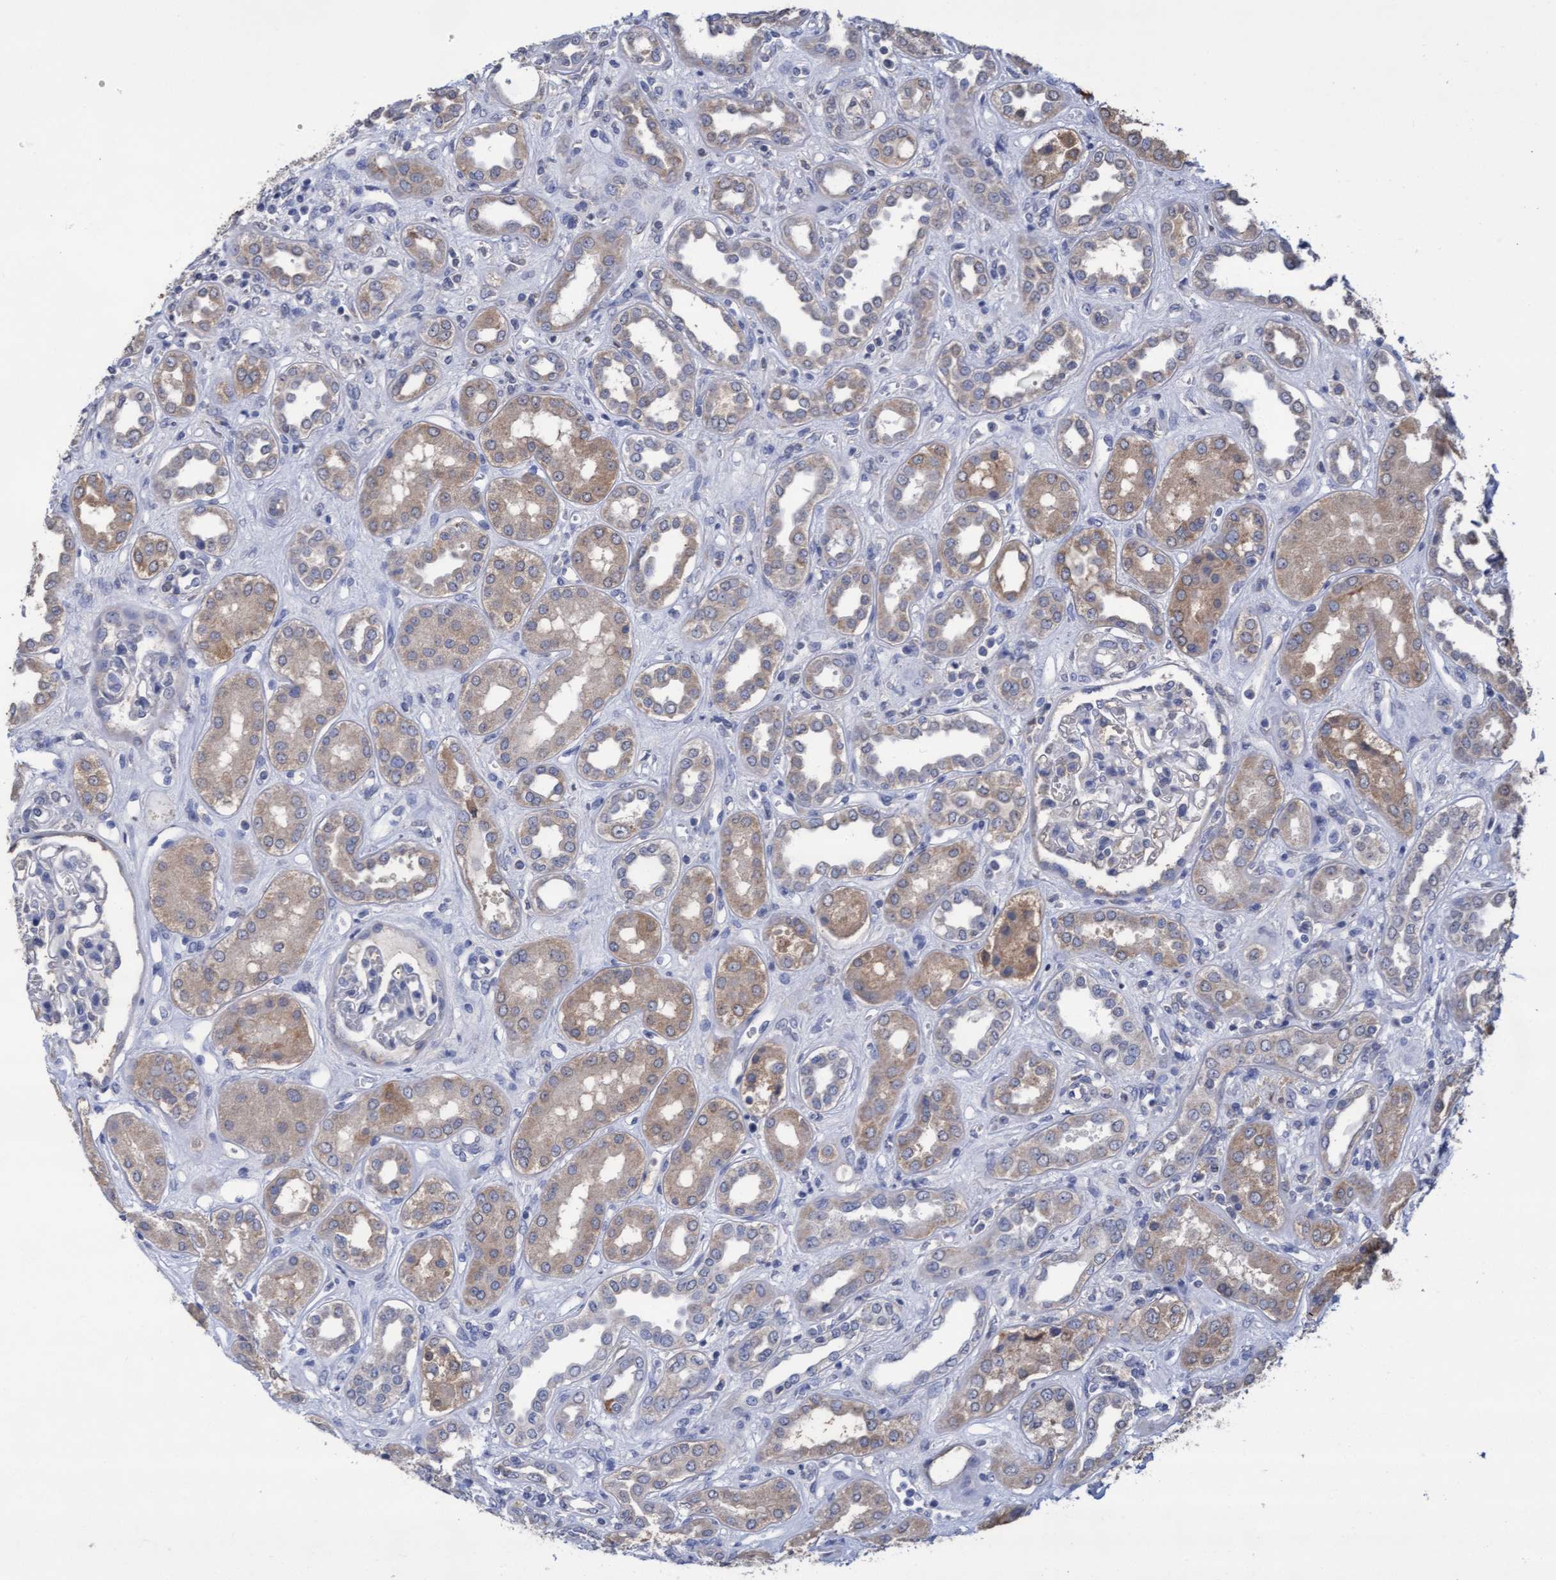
{"staining": {"intensity": "negative", "quantity": "none", "location": "none"}, "tissue": "kidney", "cell_type": "Cells in glomeruli", "image_type": "normal", "snomed": [{"axis": "morphology", "description": "Normal tissue, NOS"}, {"axis": "topography", "description": "Kidney"}], "caption": "This image is of unremarkable kidney stained with immunohistochemistry to label a protein in brown with the nuclei are counter-stained blue. There is no expression in cells in glomeruli. Brightfield microscopy of IHC stained with DAB (3,3'-diaminobenzidine) (brown) and hematoxylin (blue), captured at high magnification.", "gene": "GPR39", "patient": {"sex": "male", "age": 59}}